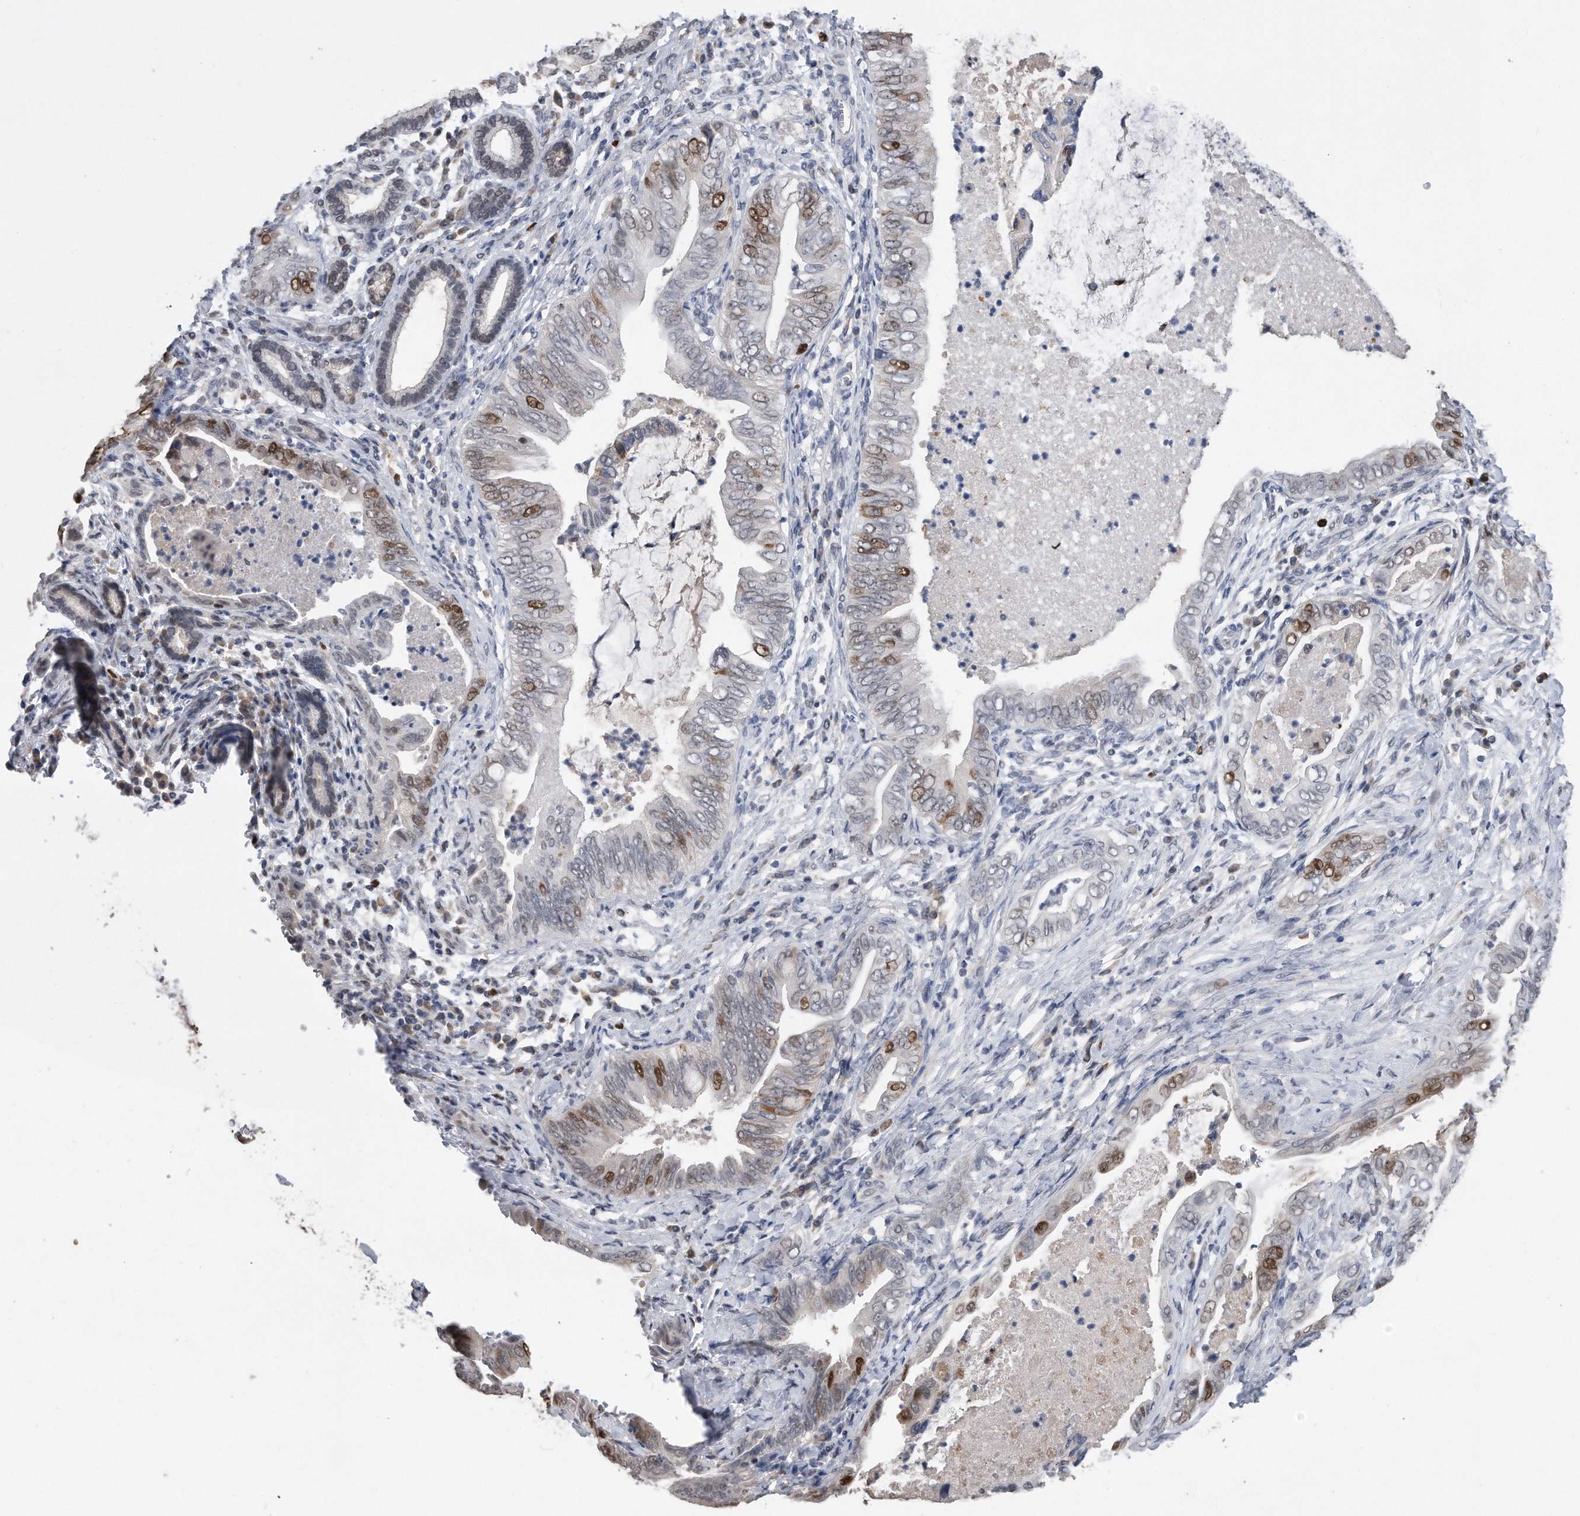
{"staining": {"intensity": "strong", "quantity": "<25%", "location": "nuclear"}, "tissue": "pancreatic cancer", "cell_type": "Tumor cells", "image_type": "cancer", "snomed": [{"axis": "morphology", "description": "Adenocarcinoma, NOS"}, {"axis": "topography", "description": "Pancreas"}], "caption": "Brown immunohistochemical staining in pancreatic cancer (adenocarcinoma) exhibits strong nuclear positivity in about <25% of tumor cells.", "gene": "PCNA", "patient": {"sex": "male", "age": 75}}